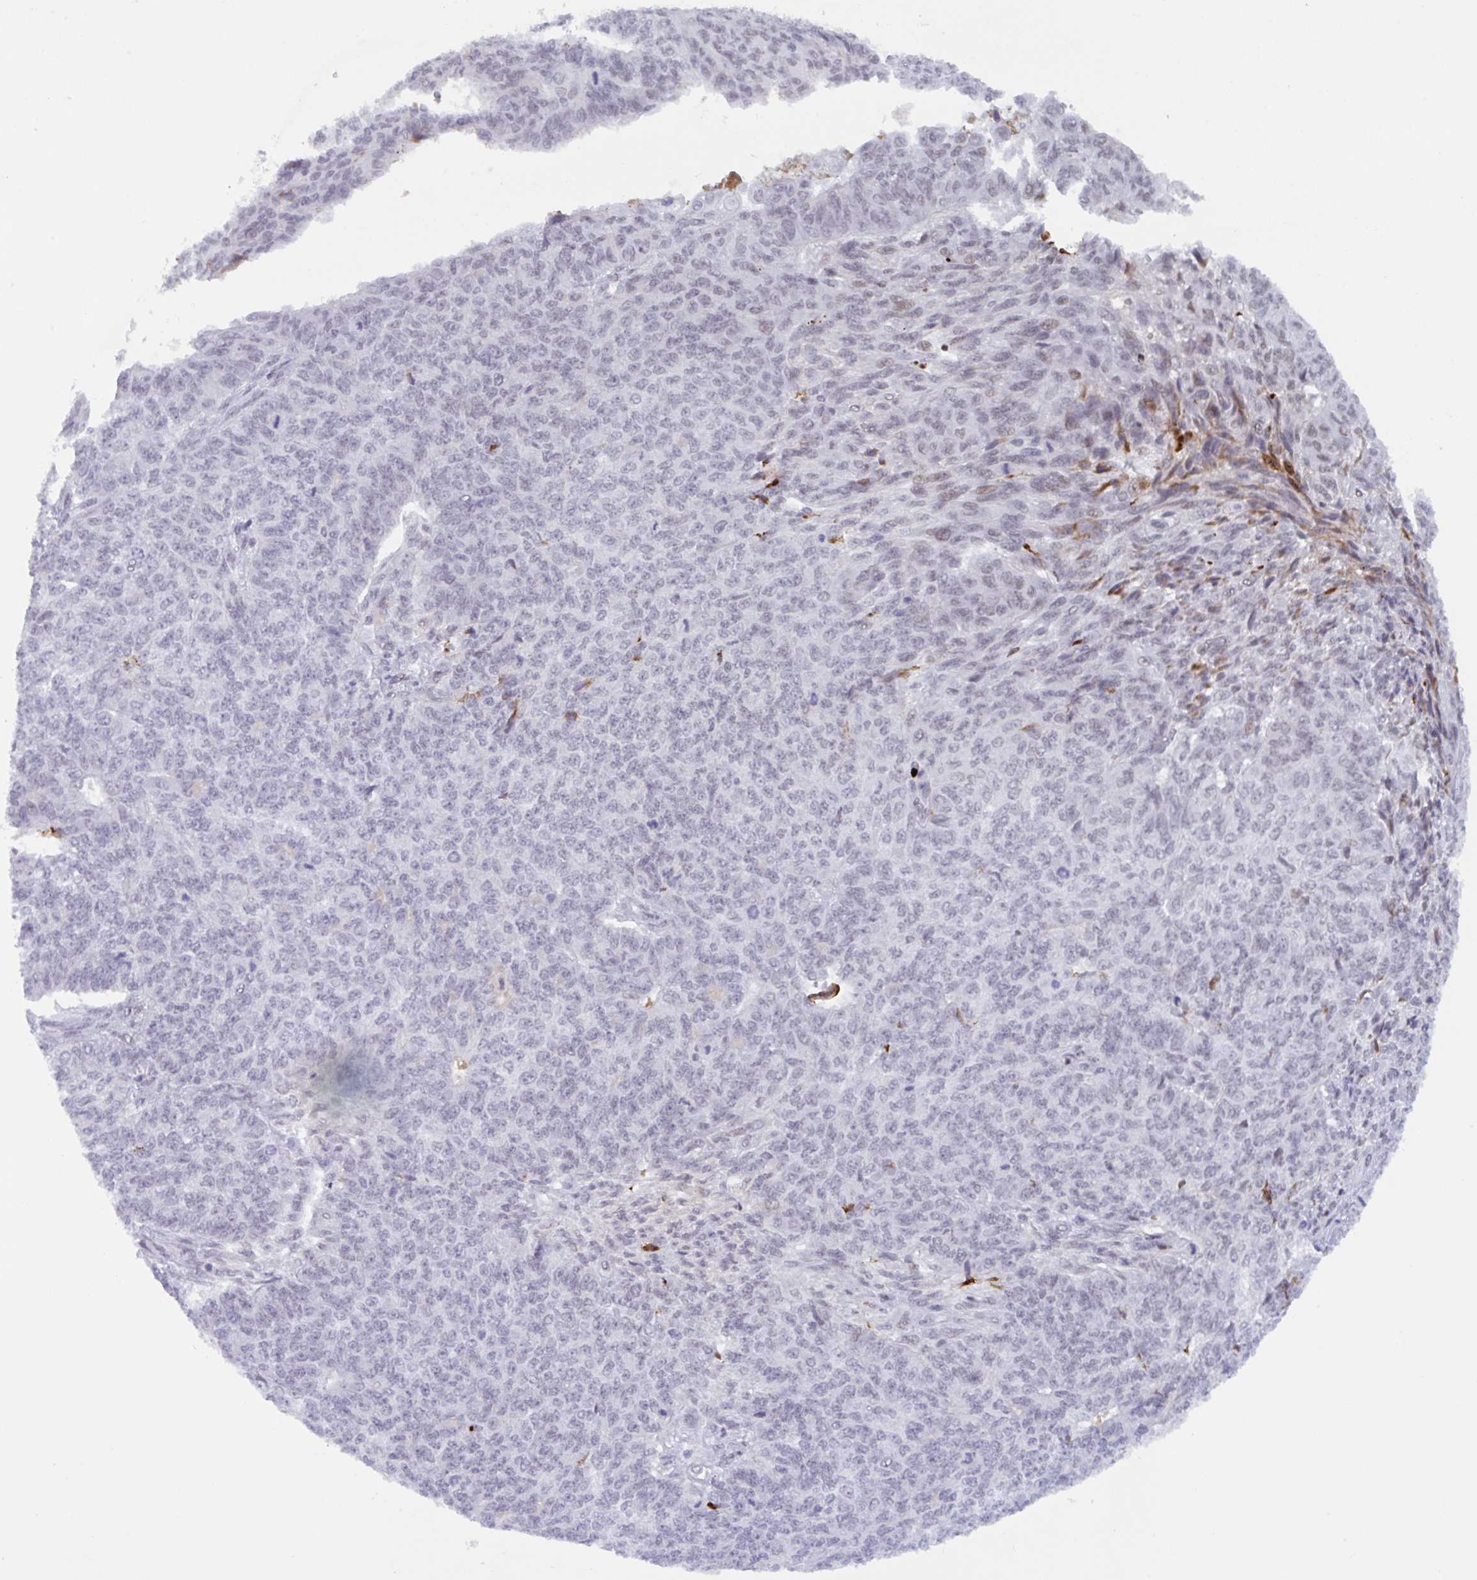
{"staining": {"intensity": "weak", "quantity": "<25%", "location": "nuclear"}, "tissue": "endometrial cancer", "cell_type": "Tumor cells", "image_type": "cancer", "snomed": [{"axis": "morphology", "description": "Adenocarcinoma, NOS"}, {"axis": "topography", "description": "Endometrium"}], "caption": "There is no significant expression in tumor cells of endometrial cancer.", "gene": "PLG", "patient": {"sex": "female", "age": 32}}